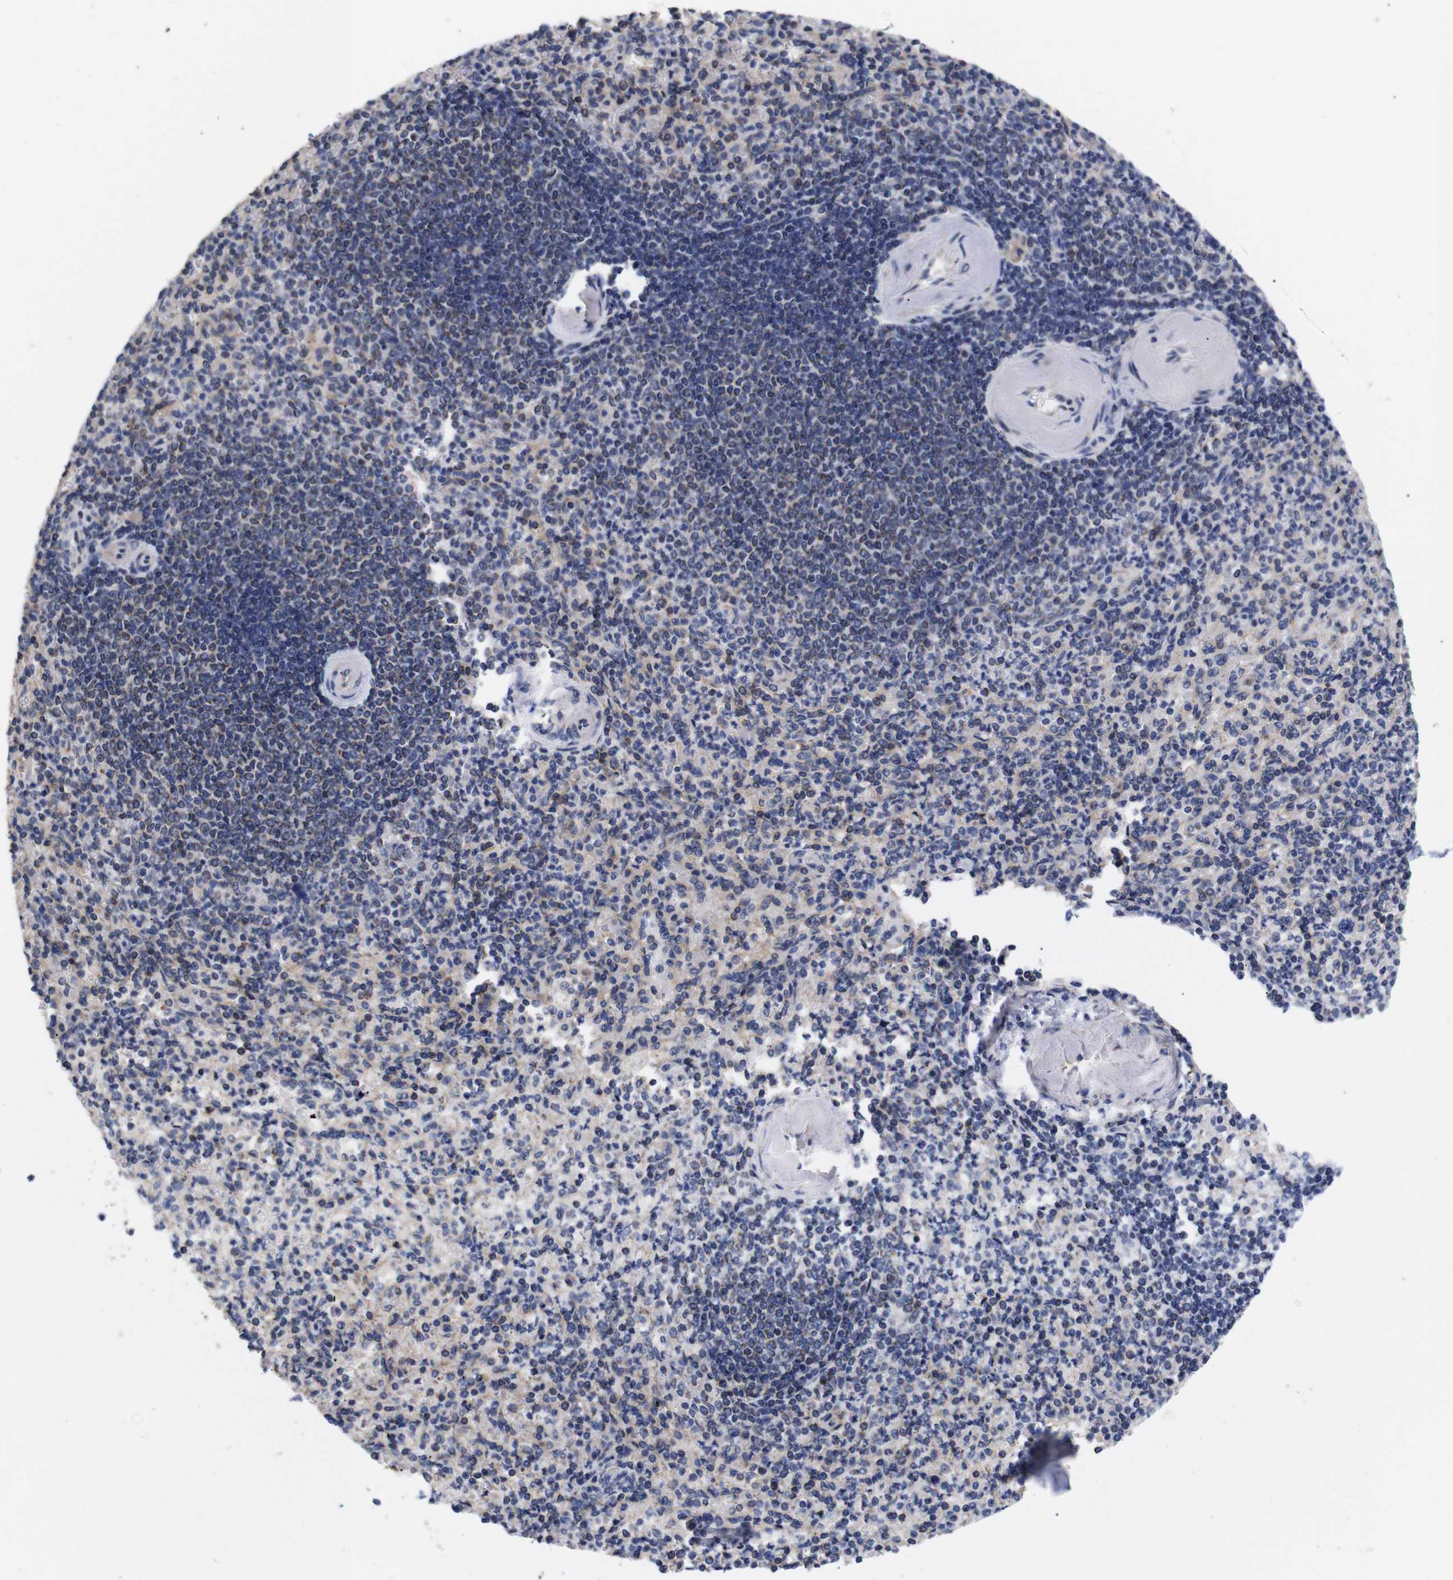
{"staining": {"intensity": "weak", "quantity": "25%-75%", "location": "cytoplasmic/membranous"}, "tissue": "spleen", "cell_type": "Cells in red pulp", "image_type": "normal", "snomed": [{"axis": "morphology", "description": "Normal tissue, NOS"}, {"axis": "topography", "description": "Spleen"}], "caption": "IHC histopathology image of benign human spleen stained for a protein (brown), which displays low levels of weak cytoplasmic/membranous positivity in approximately 25%-75% of cells in red pulp.", "gene": "OPN3", "patient": {"sex": "female", "age": 74}}